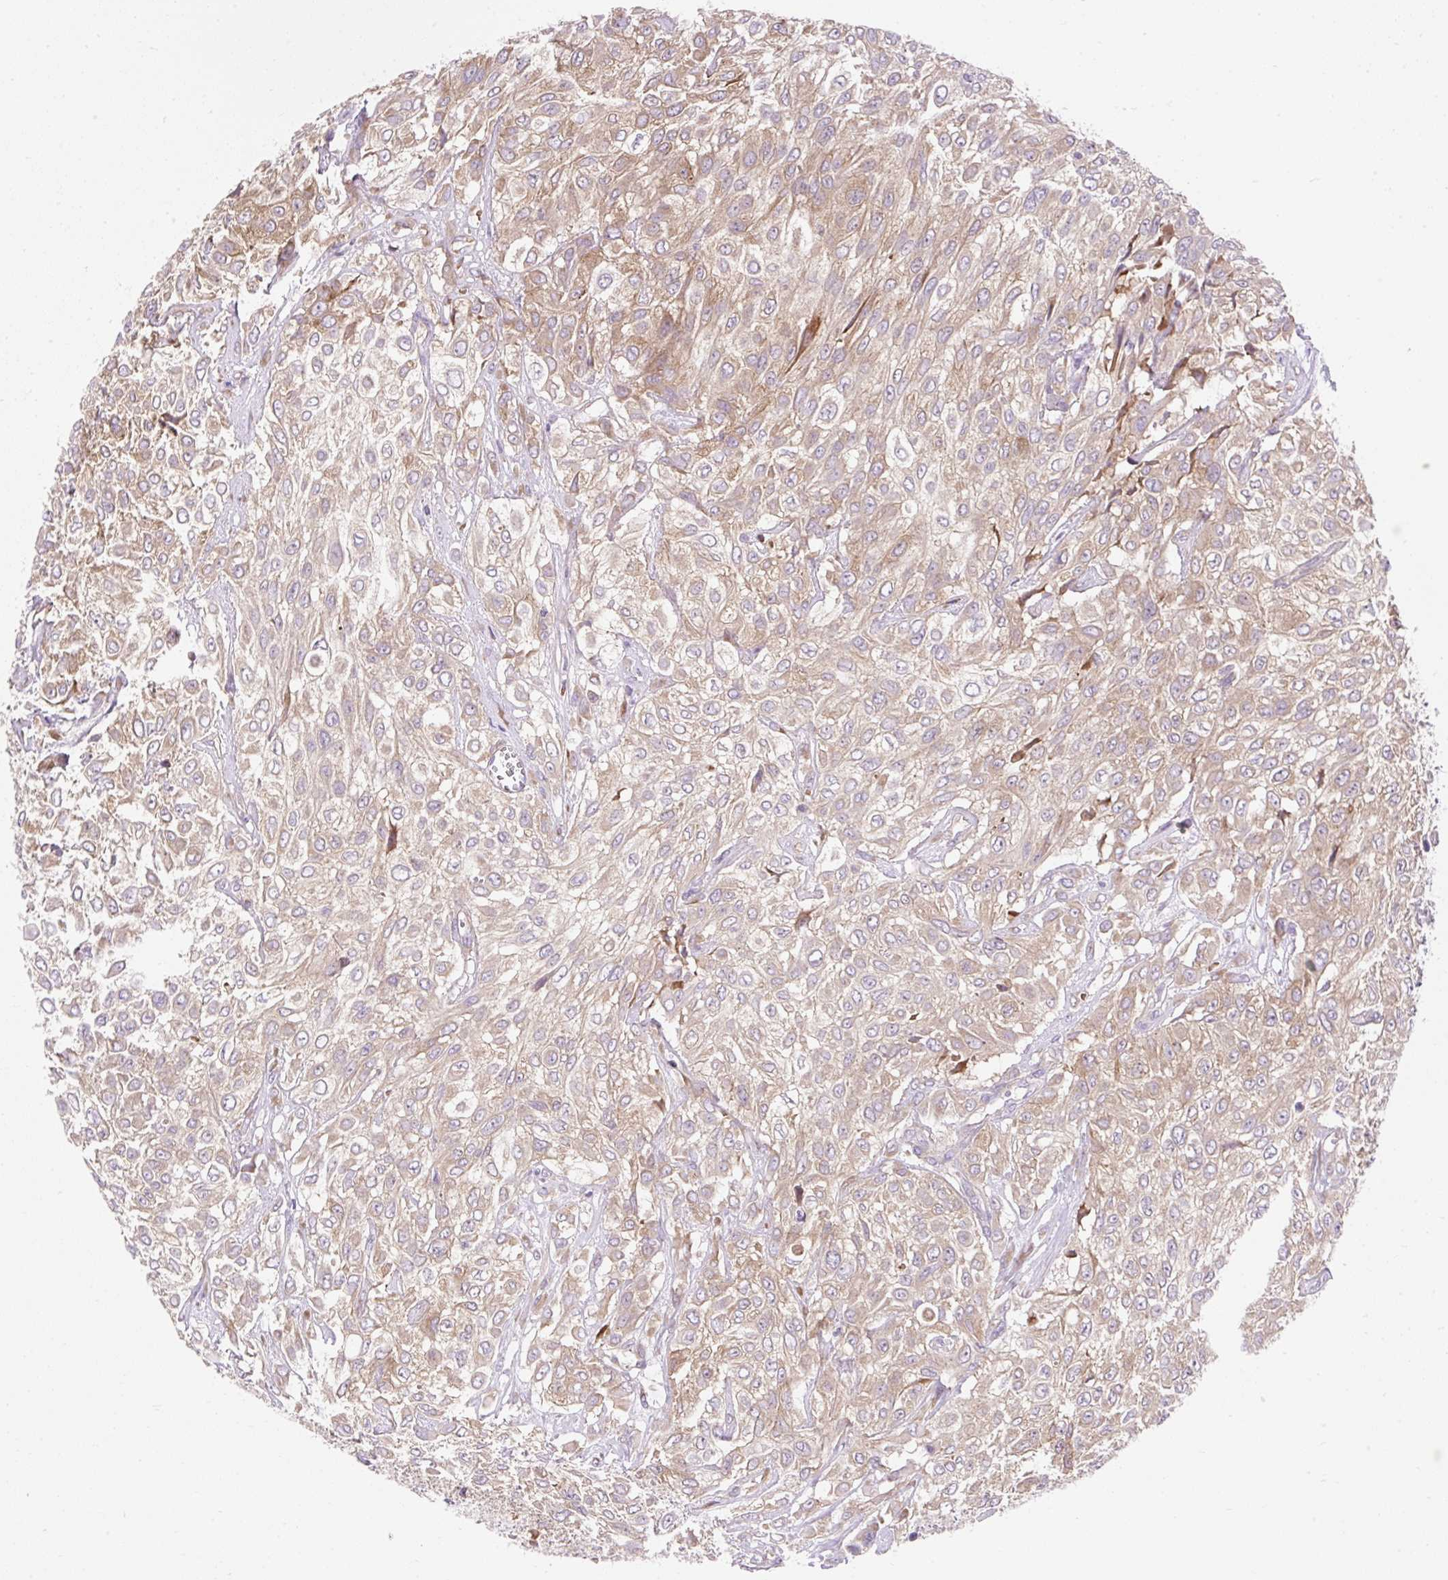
{"staining": {"intensity": "moderate", "quantity": "25%-75%", "location": "cytoplasmic/membranous"}, "tissue": "urothelial cancer", "cell_type": "Tumor cells", "image_type": "cancer", "snomed": [{"axis": "morphology", "description": "Urothelial carcinoma, High grade"}, {"axis": "topography", "description": "Urinary bladder"}], "caption": "Urothelial cancer was stained to show a protein in brown. There is medium levels of moderate cytoplasmic/membranous expression in about 25%-75% of tumor cells.", "gene": "GPR45", "patient": {"sex": "male", "age": 57}}